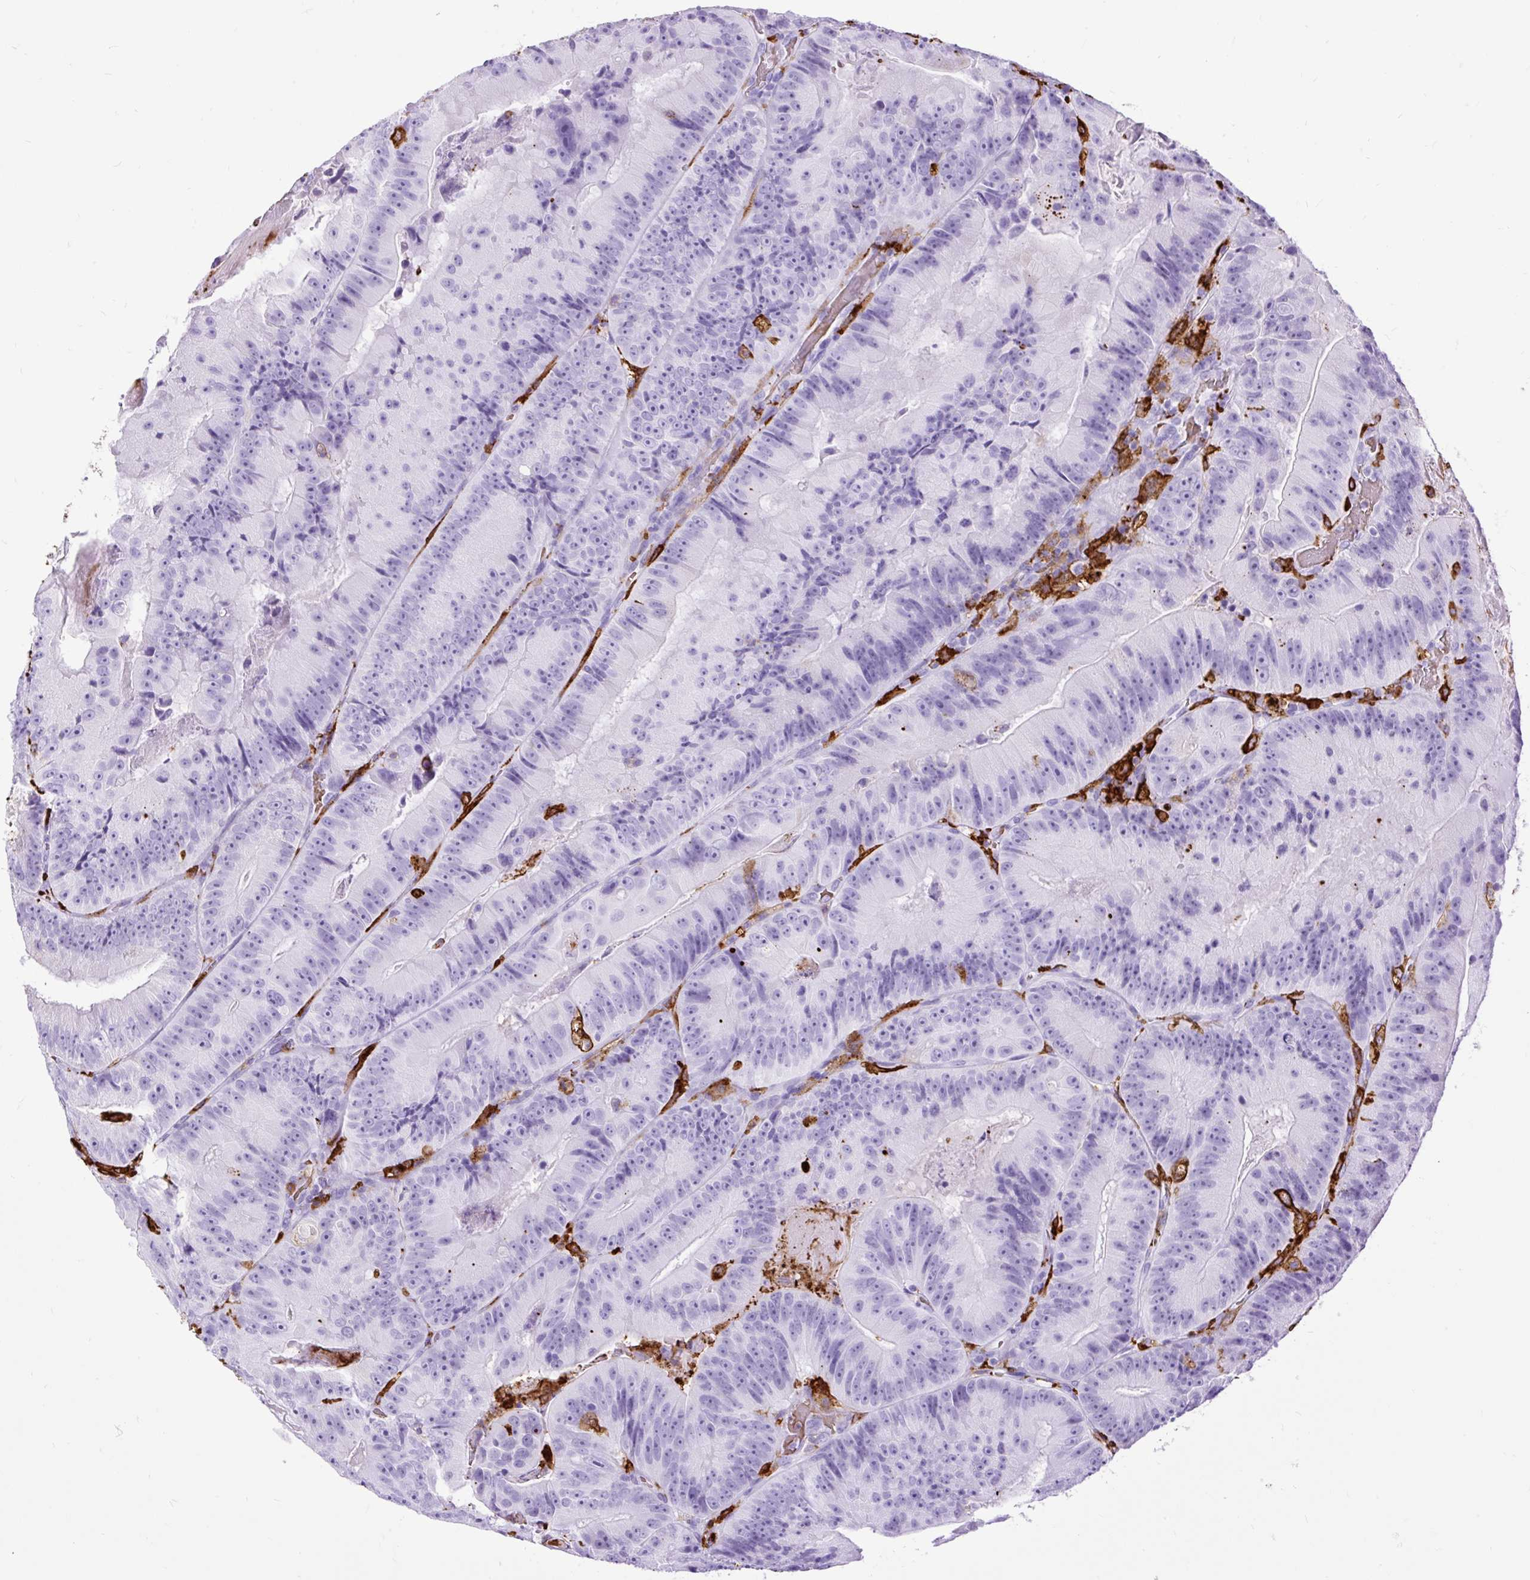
{"staining": {"intensity": "negative", "quantity": "none", "location": "none"}, "tissue": "colorectal cancer", "cell_type": "Tumor cells", "image_type": "cancer", "snomed": [{"axis": "morphology", "description": "Adenocarcinoma, NOS"}, {"axis": "topography", "description": "Colon"}], "caption": "This image is of colorectal cancer stained with immunohistochemistry to label a protein in brown with the nuclei are counter-stained blue. There is no expression in tumor cells. (Stains: DAB (3,3'-diaminobenzidine) immunohistochemistry with hematoxylin counter stain, Microscopy: brightfield microscopy at high magnification).", "gene": "HLA-DRA", "patient": {"sex": "female", "age": 86}}